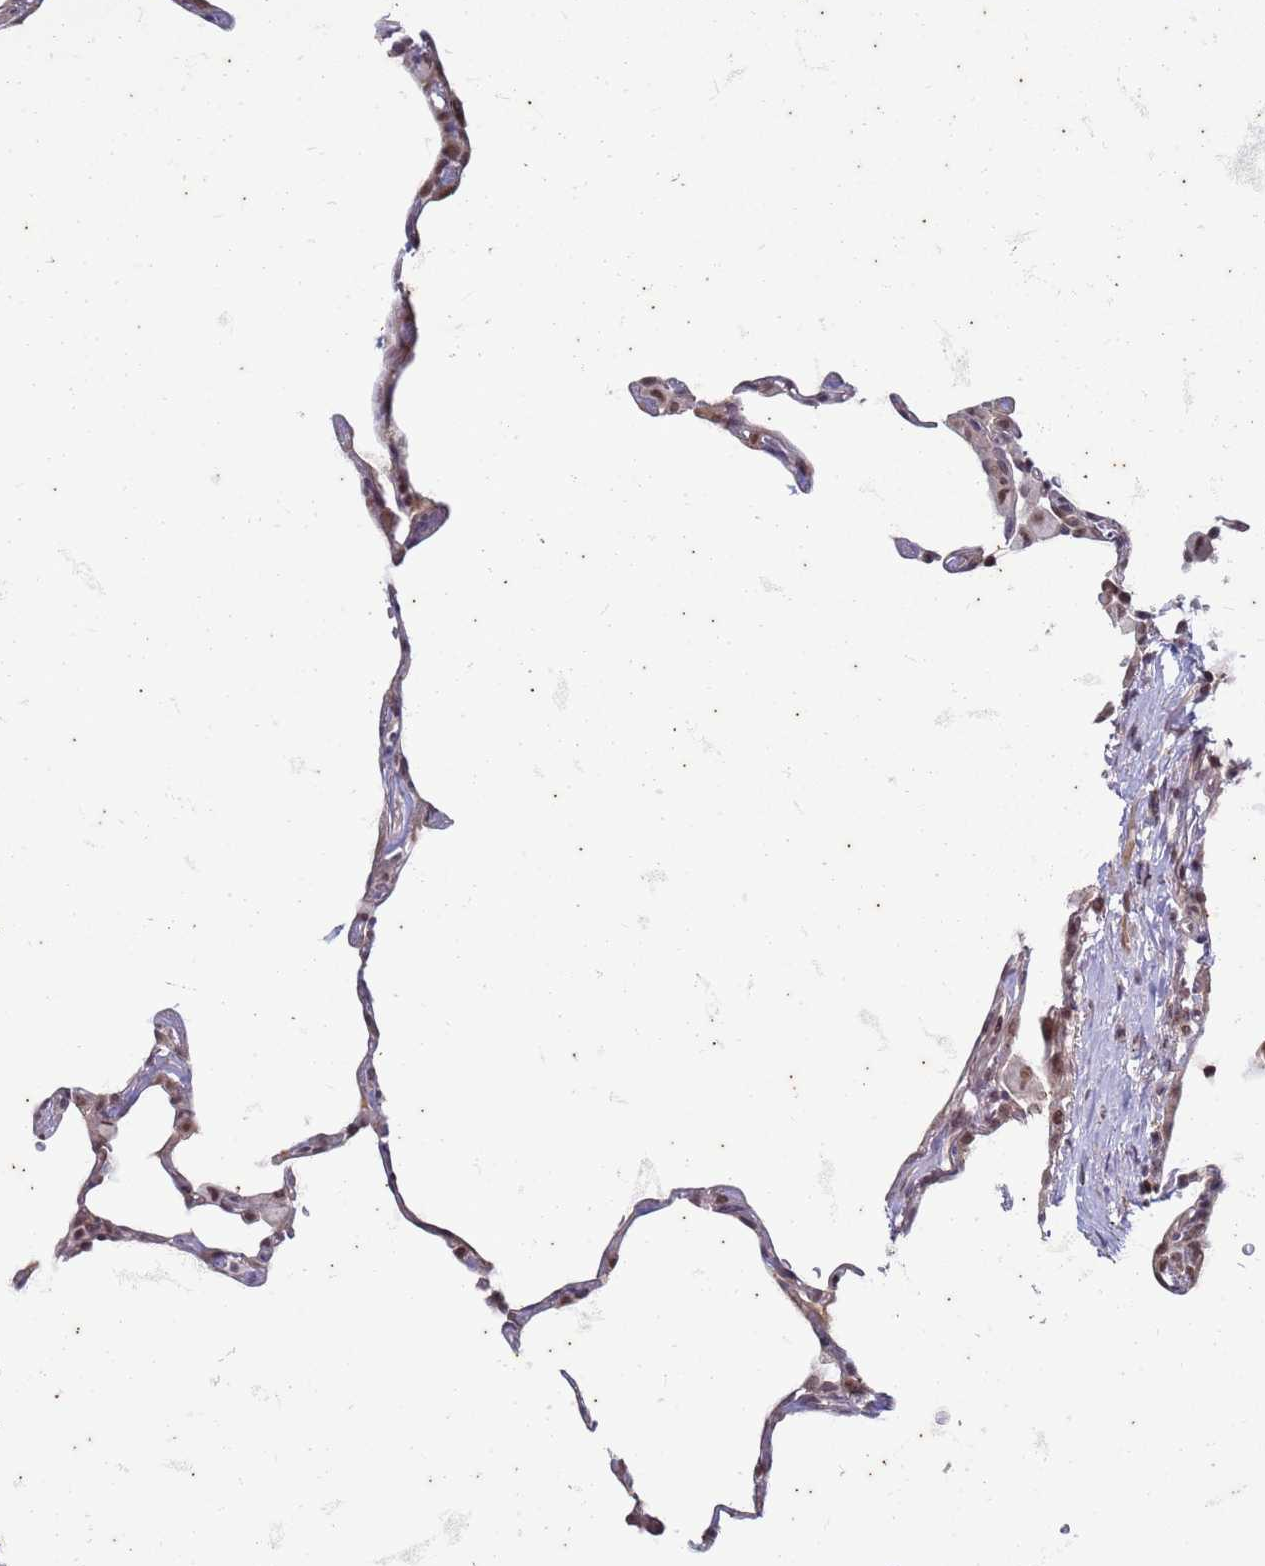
{"staining": {"intensity": "moderate", "quantity": "<25%", "location": "nuclear"}, "tissue": "lung", "cell_type": "Alveolar cells", "image_type": "normal", "snomed": [{"axis": "morphology", "description": "Normal tissue, NOS"}, {"axis": "topography", "description": "Lung"}], "caption": "Lung stained with DAB (3,3'-diaminobenzidine) immunohistochemistry displays low levels of moderate nuclear expression in about <25% of alveolar cells. (Stains: DAB in brown, nuclei in blue, Microscopy: brightfield microscopy at high magnification).", "gene": "TRMT6", "patient": {"sex": "female", "age": 57}}